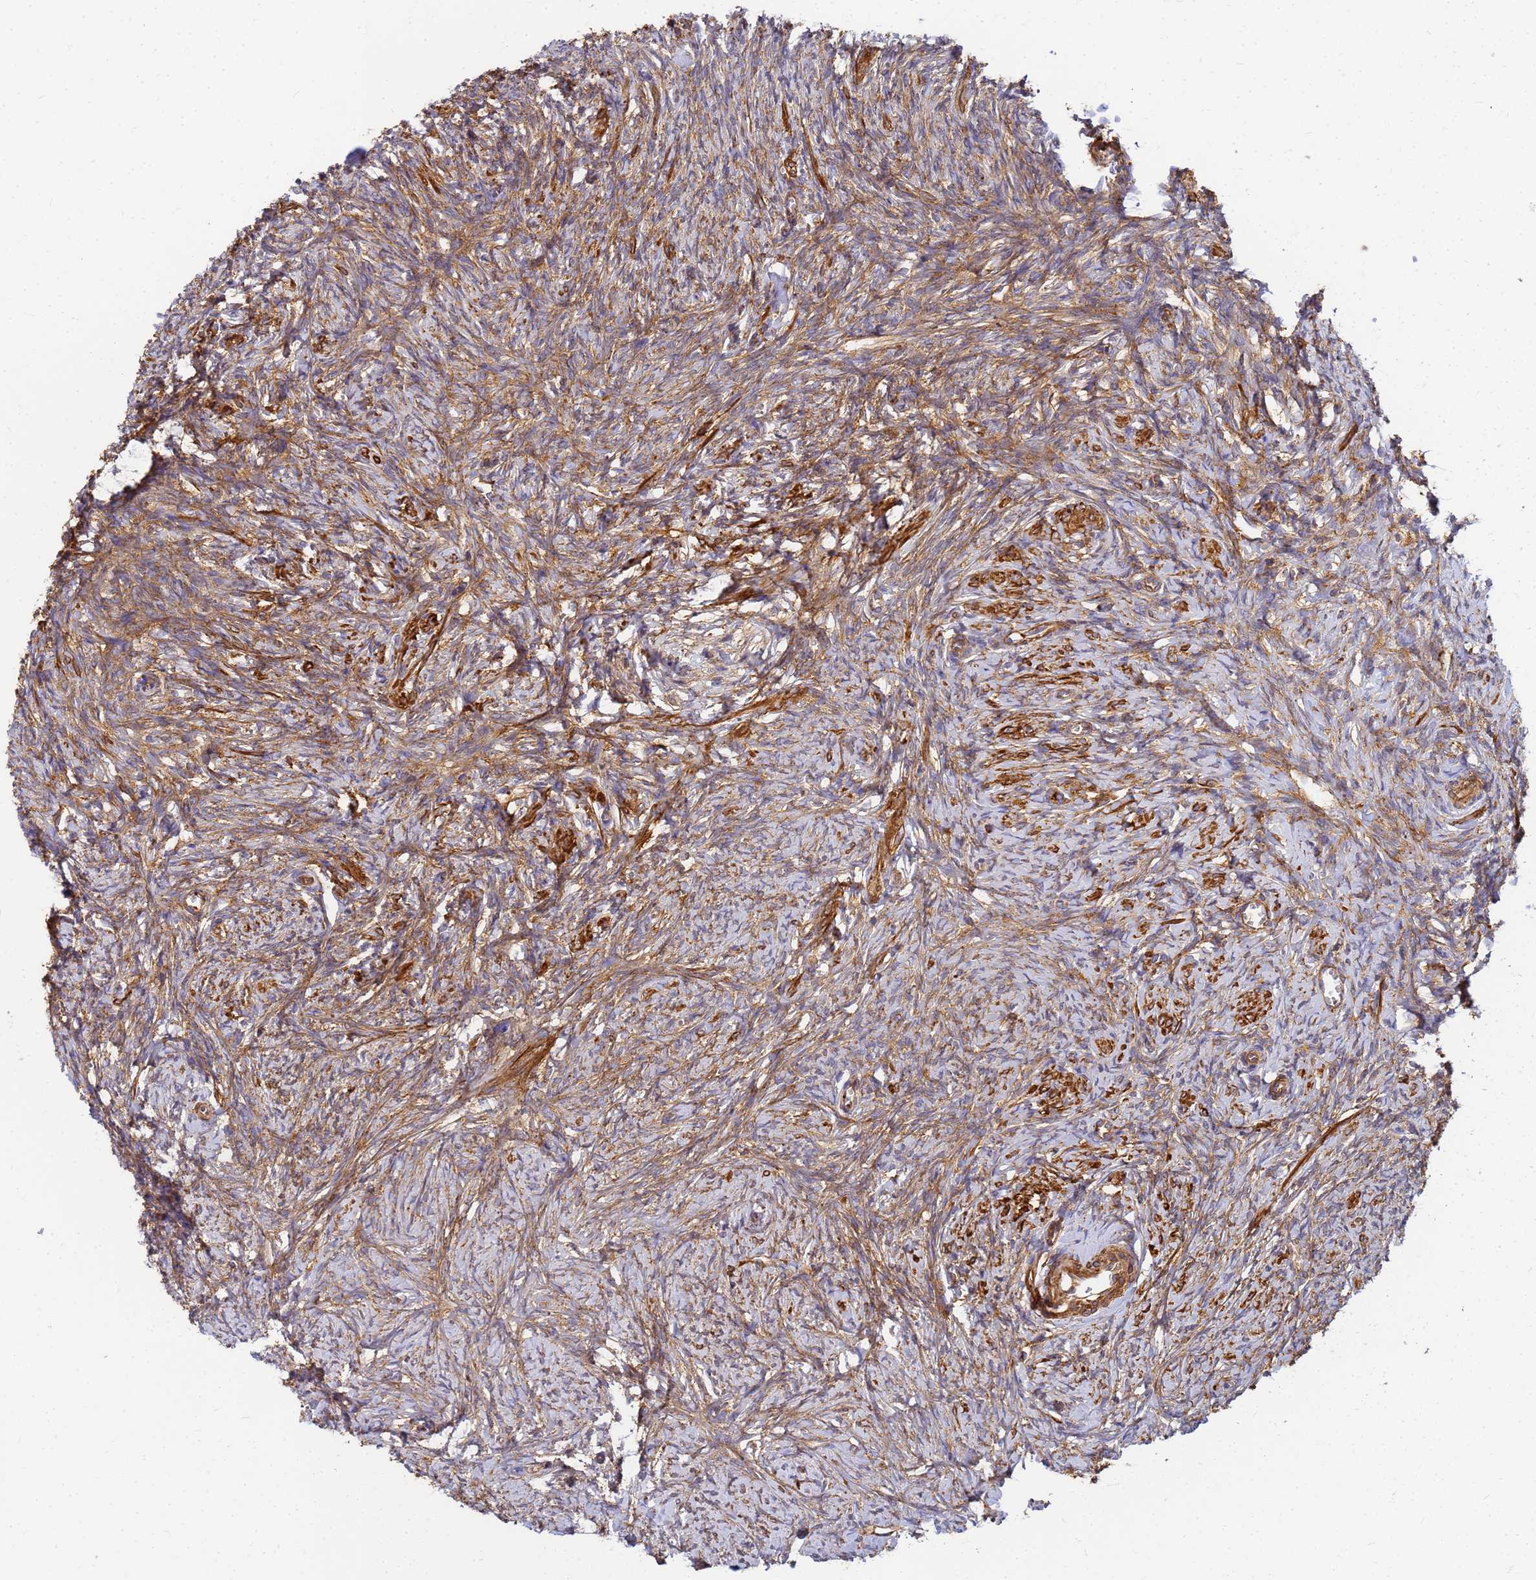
{"staining": {"intensity": "moderate", "quantity": ">75%", "location": "cytoplasmic/membranous"}, "tissue": "ovary", "cell_type": "Follicle cells", "image_type": "normal", "snomed": [{"axis": "morphology", "description": "Normal tissue, NOS"}, {"axis": "topography", "description": "Ovary"}], "caption": "DAB (3,3'-diaminobenzidine) immunohistochemical staining of normal human ovary exhibits moderate cytoplasmic/membranous protein staining in about >75% of follicle cells. Nuclei are stained in blue.", "gene": "C2CD5", "patient": {"sex": "female", "age": 44}}